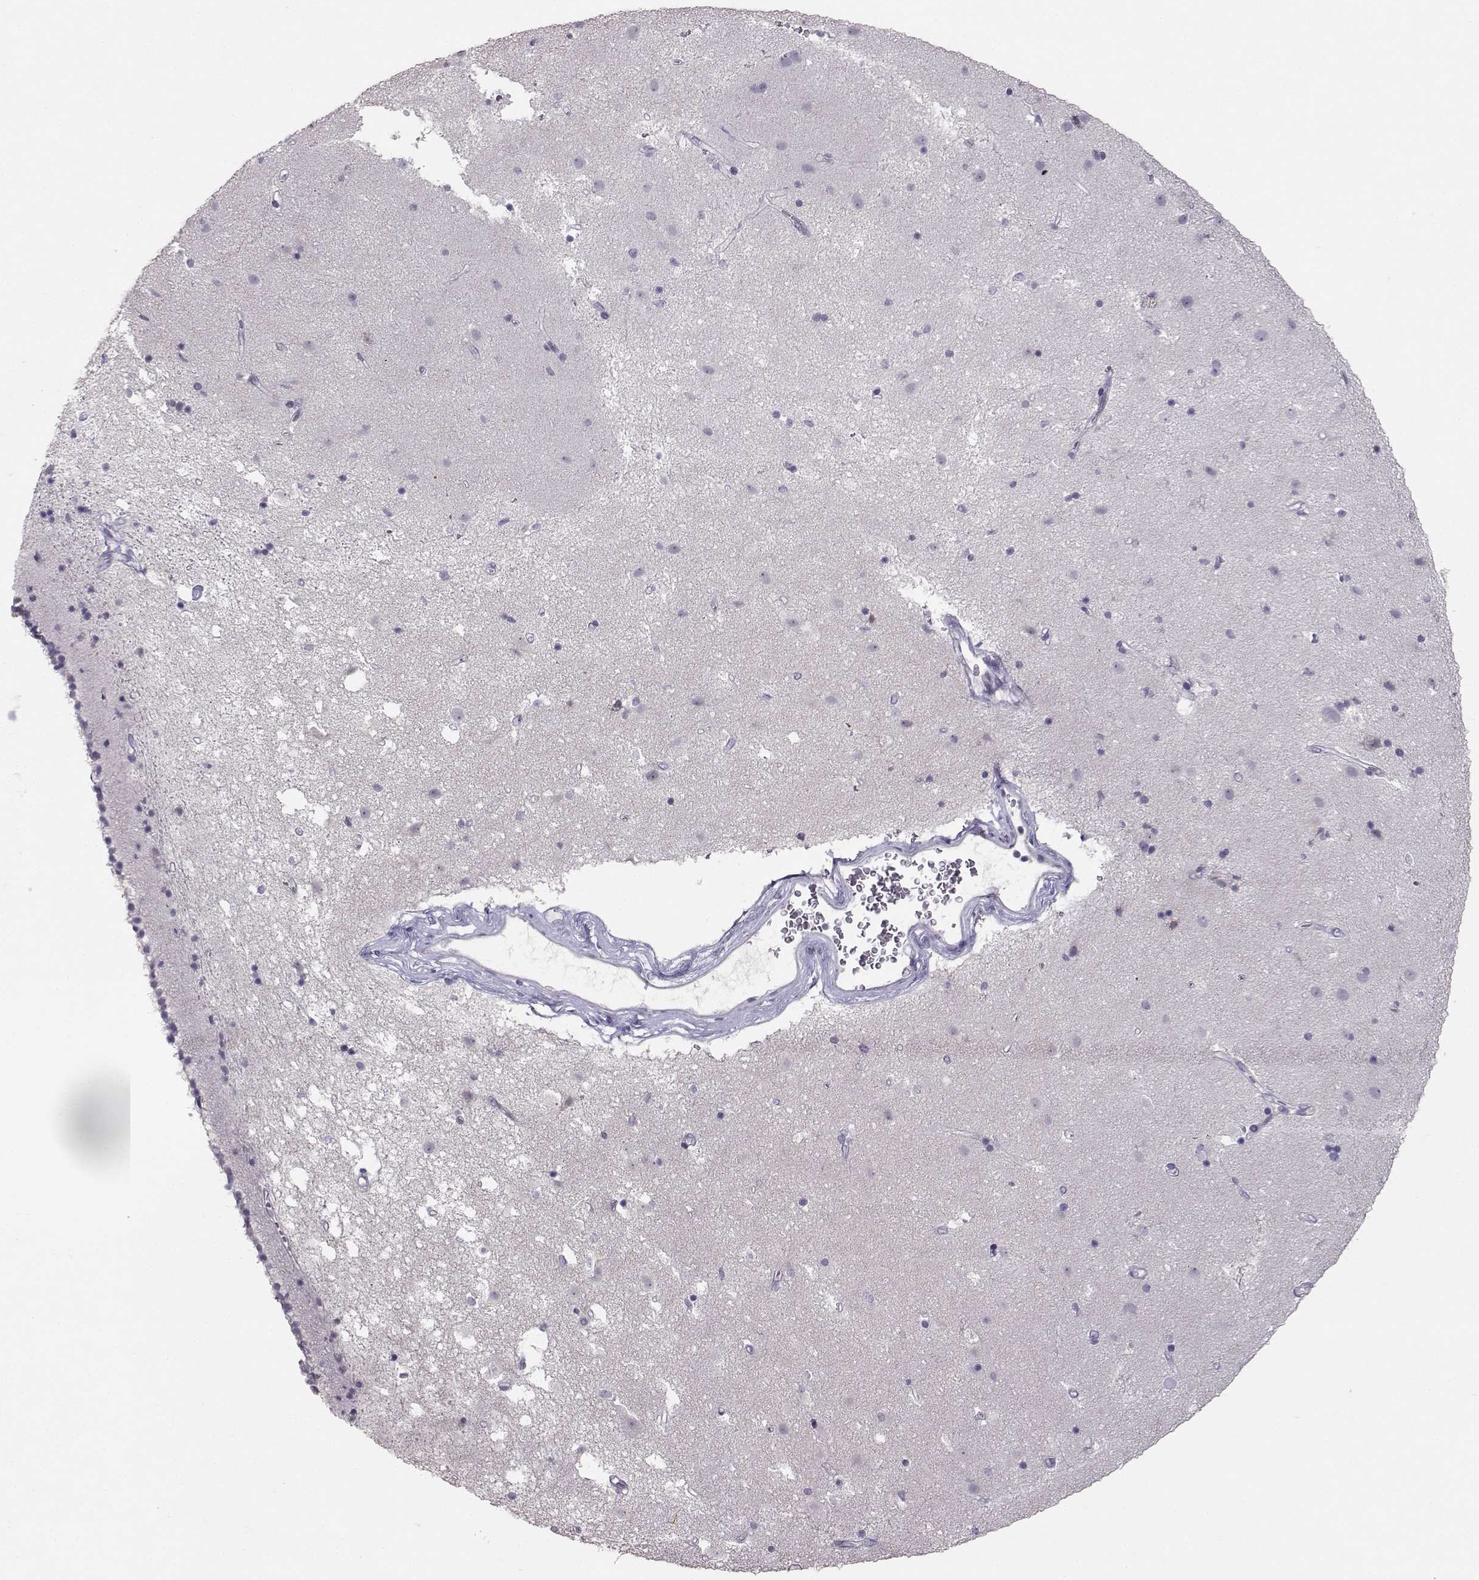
{"staining": {"intensity": "negative", "quantity": "none", "location": "none"}, "tissue": "caudate", "cell_type": "Glial cells", "image_type": "normal", "snomed": [{"axis": "morphology", "description": "Normal tissue, NOS"}, {"axis": "topography", "description": "Lateral ventricle wall"}], "caption": "Glial cells are negative for brown protein staining in normal caudate.", "gene": "PKP2", "patient": {"sex": "female", "age": 71}}